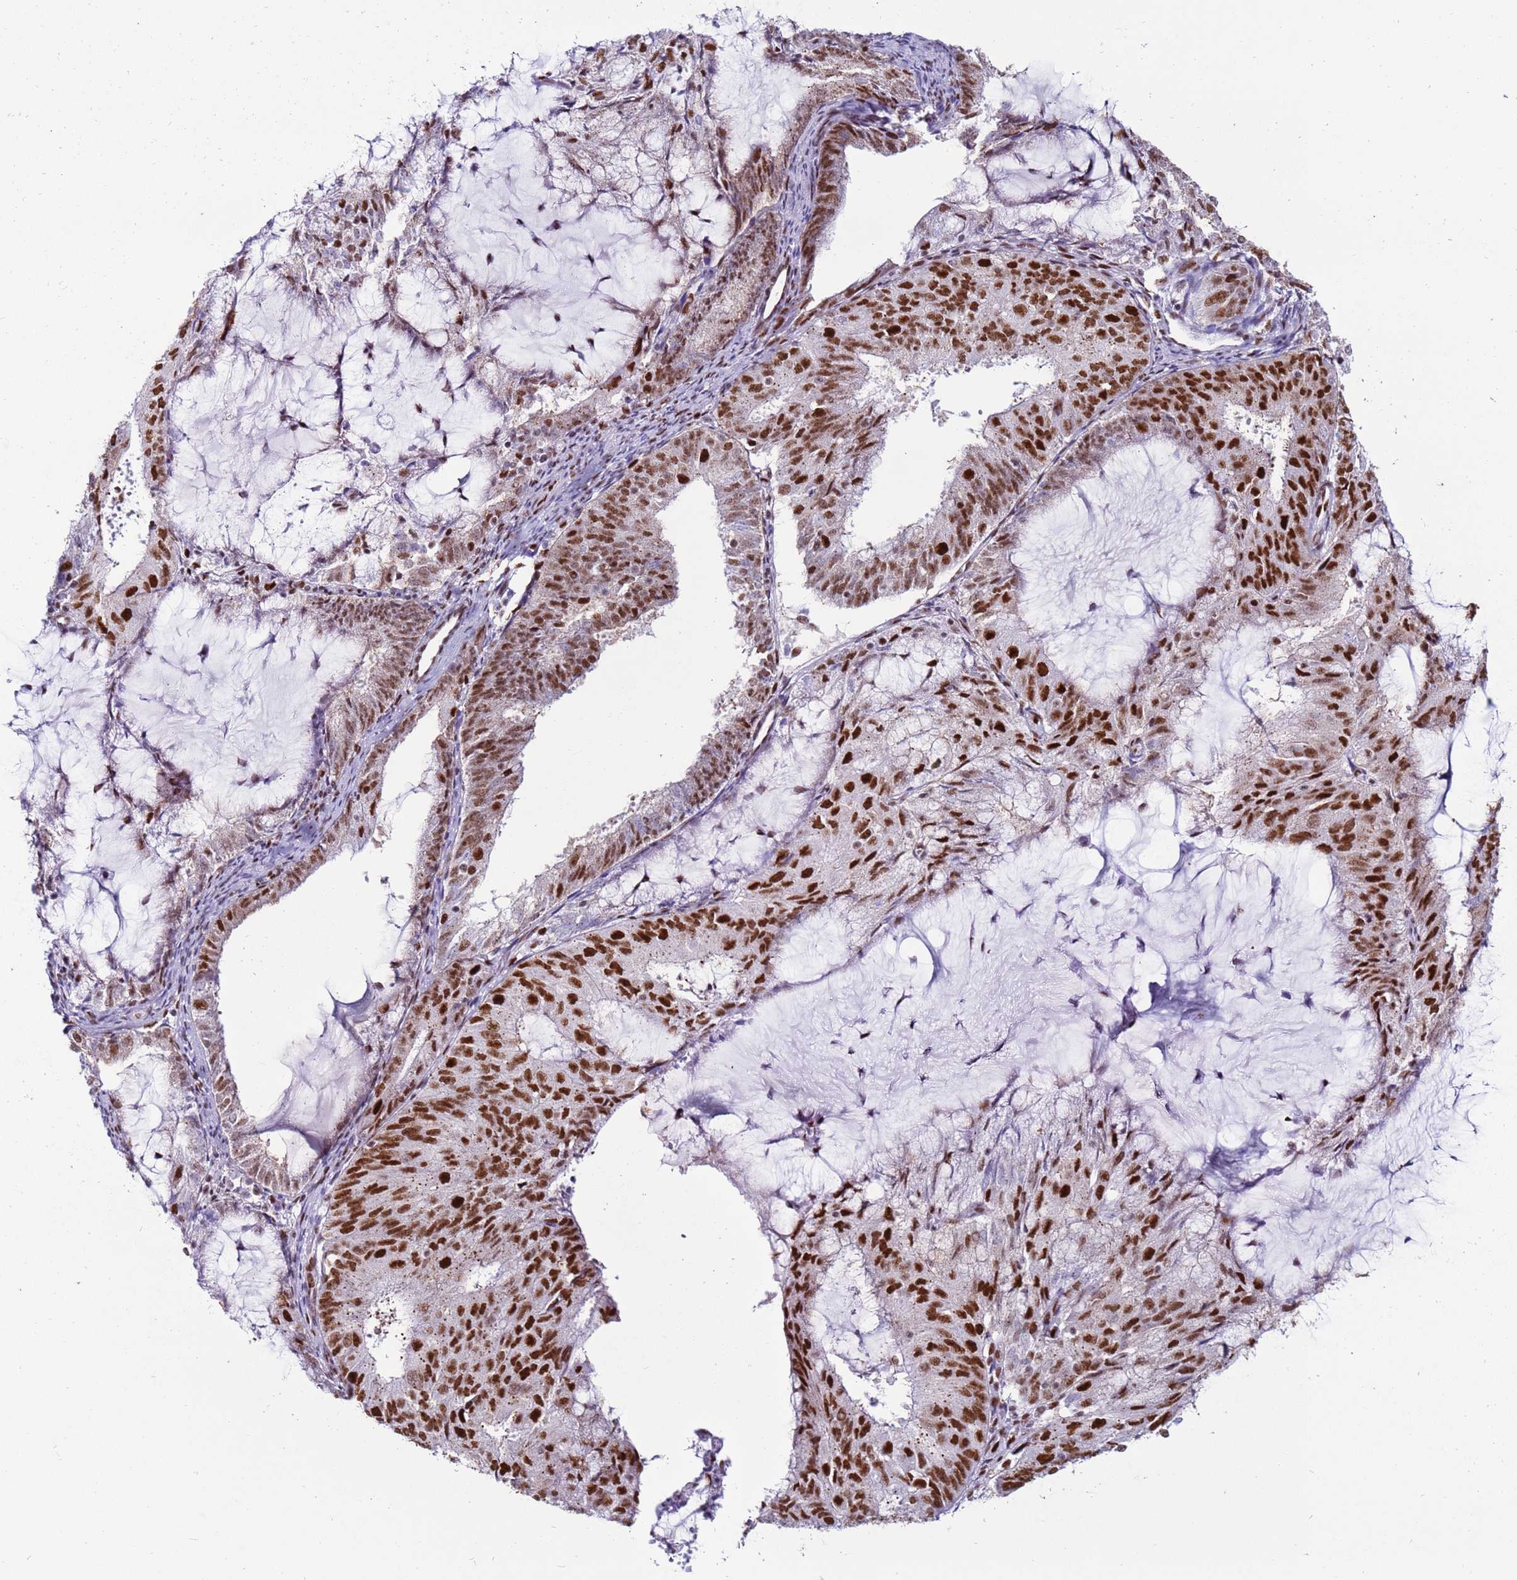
{"staining": {"intensity": "strong", "quantity": ">75%", "location": "nuclear"}, "tissue": "endometrial cancer", "cell_type": "Tumor cells", "image_type": "cancer", "snomed": [{"axis": "morphology", "description": "Adenocarcinoma, NOS"}, {"axis": "topography", "description": "Endometrium"}], "caption": "Strong nuclear expression is present in approximately >75% of tumor cells in endometrial adenocarcinoma. The protein is shown in brown color, while the nuclei are stained blue.", "gene": "KPNA4", "patient": {"sex": "female", "age": 81}}